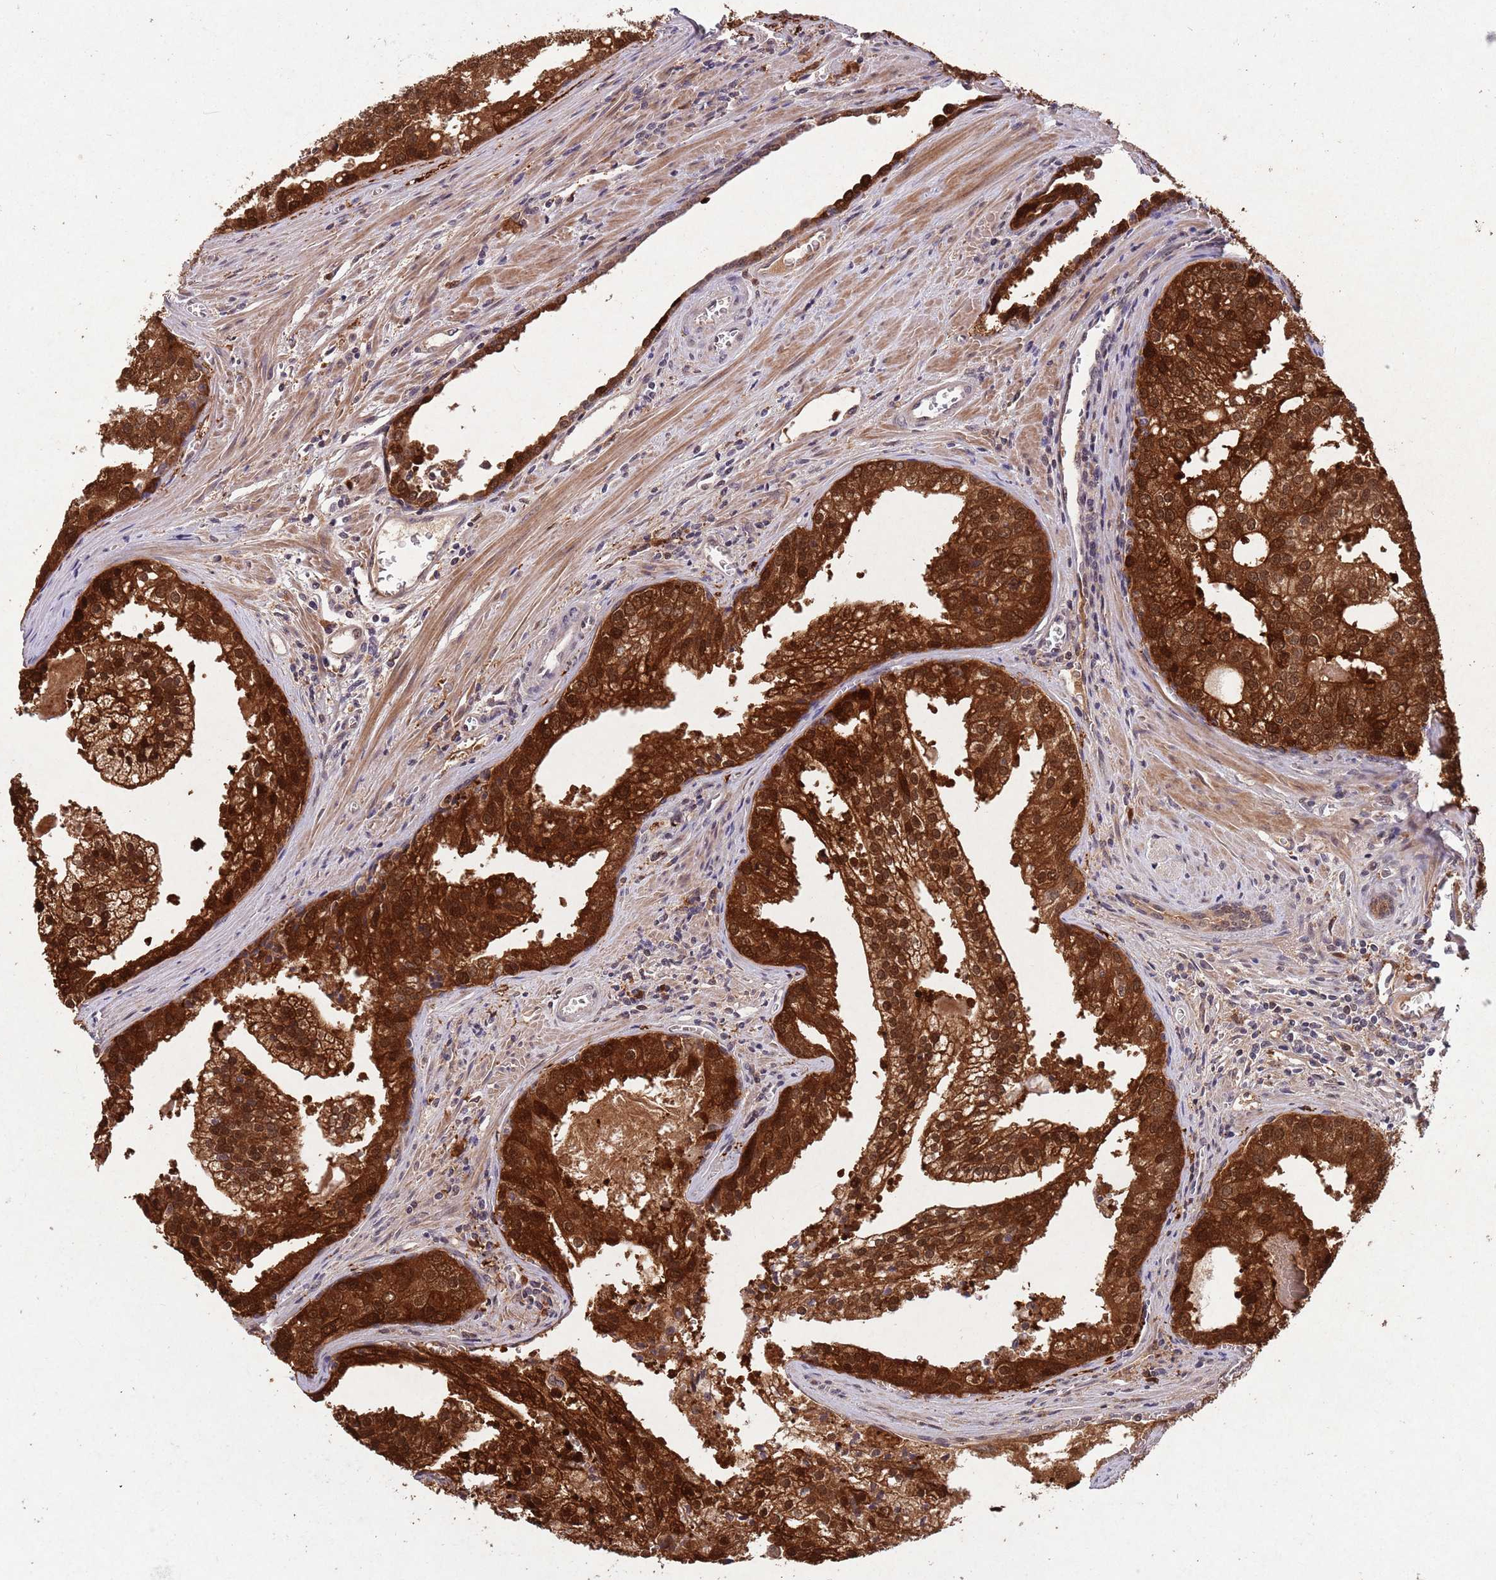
{"staining": {"intensity": "strong", "quantity": ">75%", "location": "cytoplasmic/membranous,nuclear"}, "tissue": "prostate cancer", "cell_type": "Tumor cells", "image_type": "cancer", "snomed": [{"axis": "morphology", "description": "Adenocarcinoma, High grade"}, {"axis": "topography", "description": "Prostate"}], "caption": "Prostate high-grade adenocarcinoma stained with immunohistochemistry exhibits strong cytoplasmic/membranous and nuclear positivity in about >75% of tumor cells.", "gene": "ZNF639", "patient": {"sex": "male", "age": 68}}